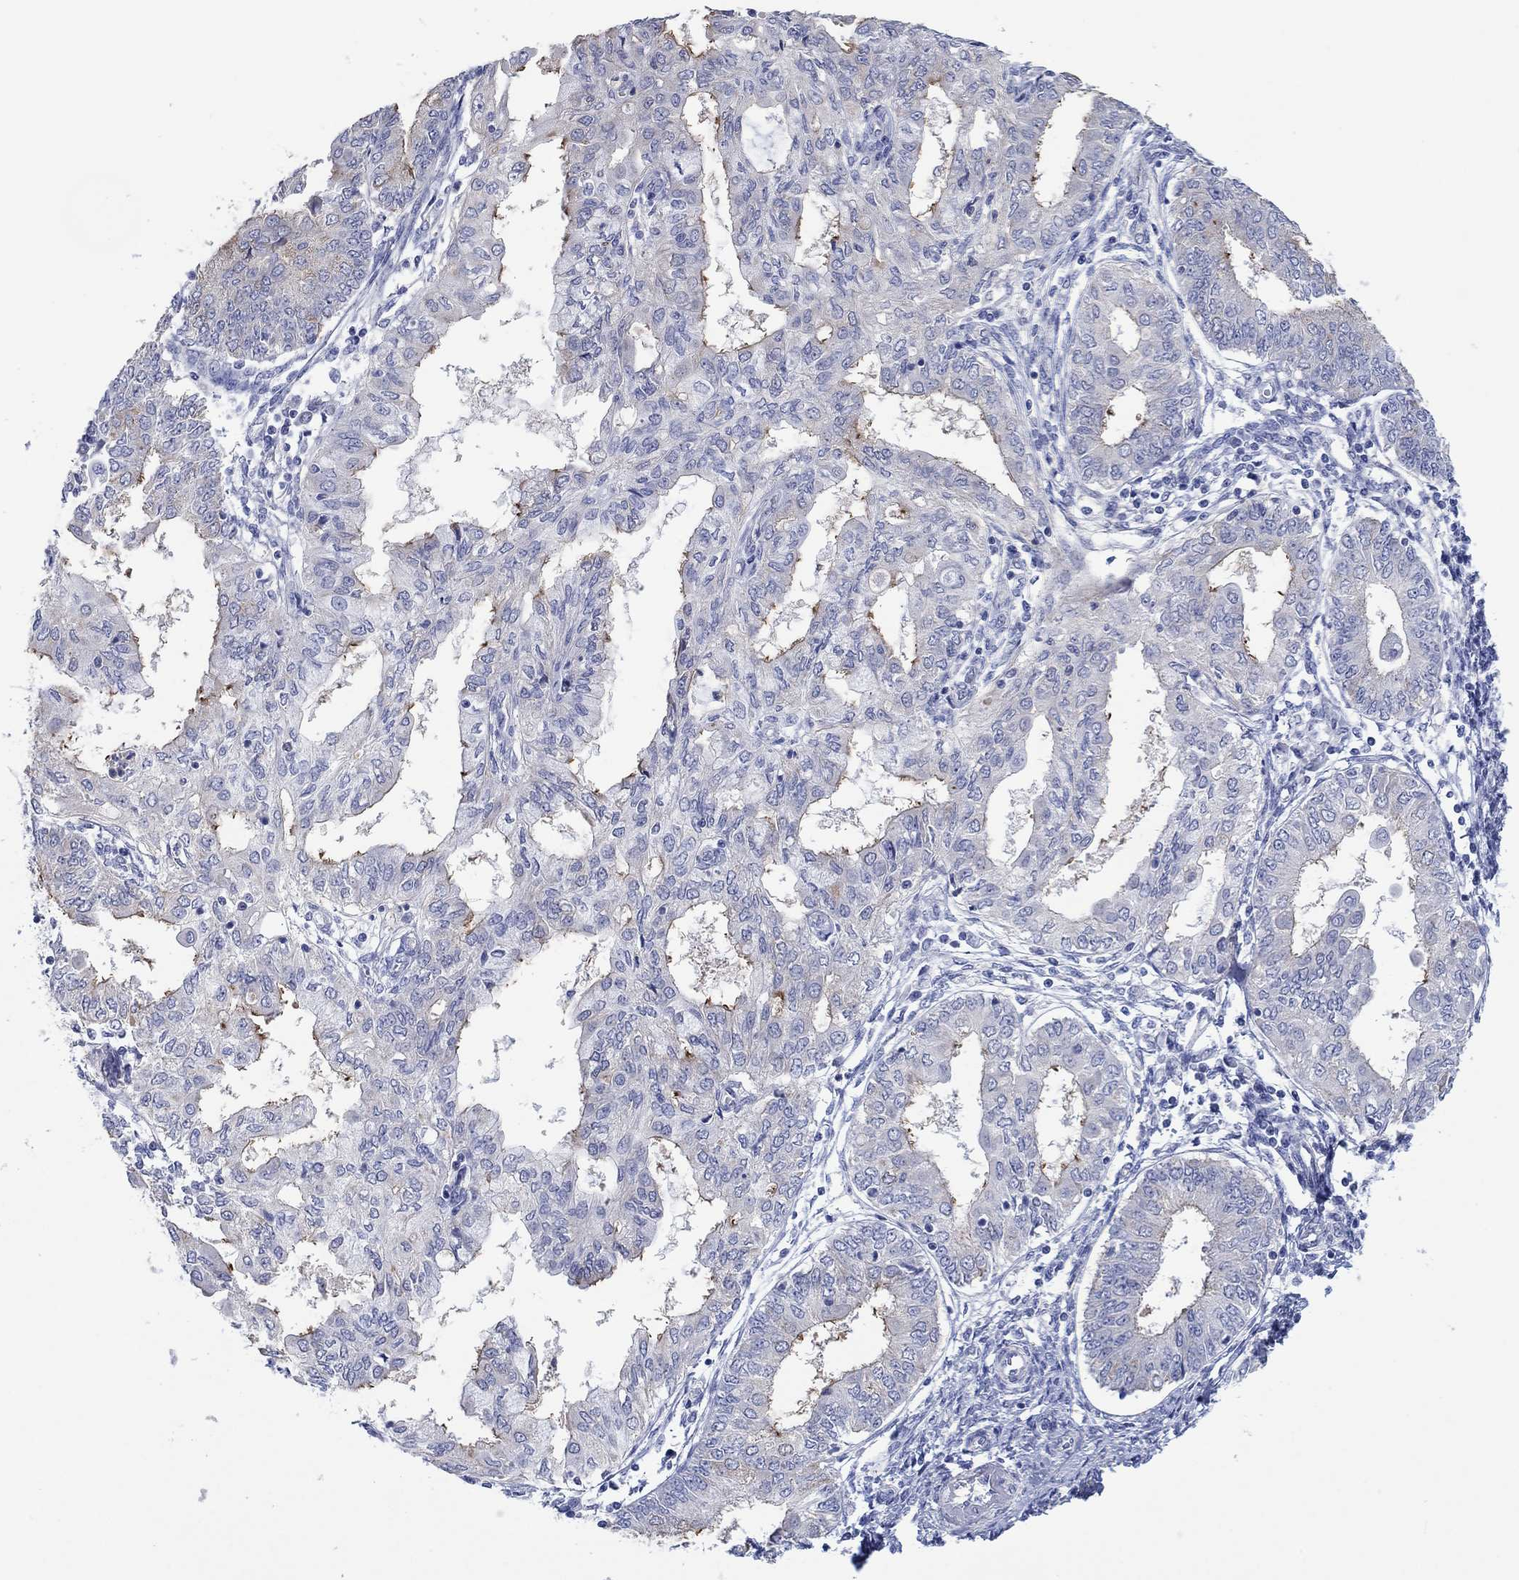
{"staining": {"intensity": "moderate", "quantity": "<25%", "location": "cytoplasmic/membranous"}, "tissue": "endometrial cancer", "cell_type": "Tumor cells", "image_type": "cancer", "snomed": [{"axis": "morphology", "description": "Adenocarcinoma, NOS"}, {"axis": "topography", "description": "Endometrium"}], "caption": "A brown stain shows moderate cytoplasmic/membranous positivity of a protein in human adenocarcinoma (endometrial) tumor cells.", "gene": "TPRN", "patient": {"sex": "female", "age": 68}}